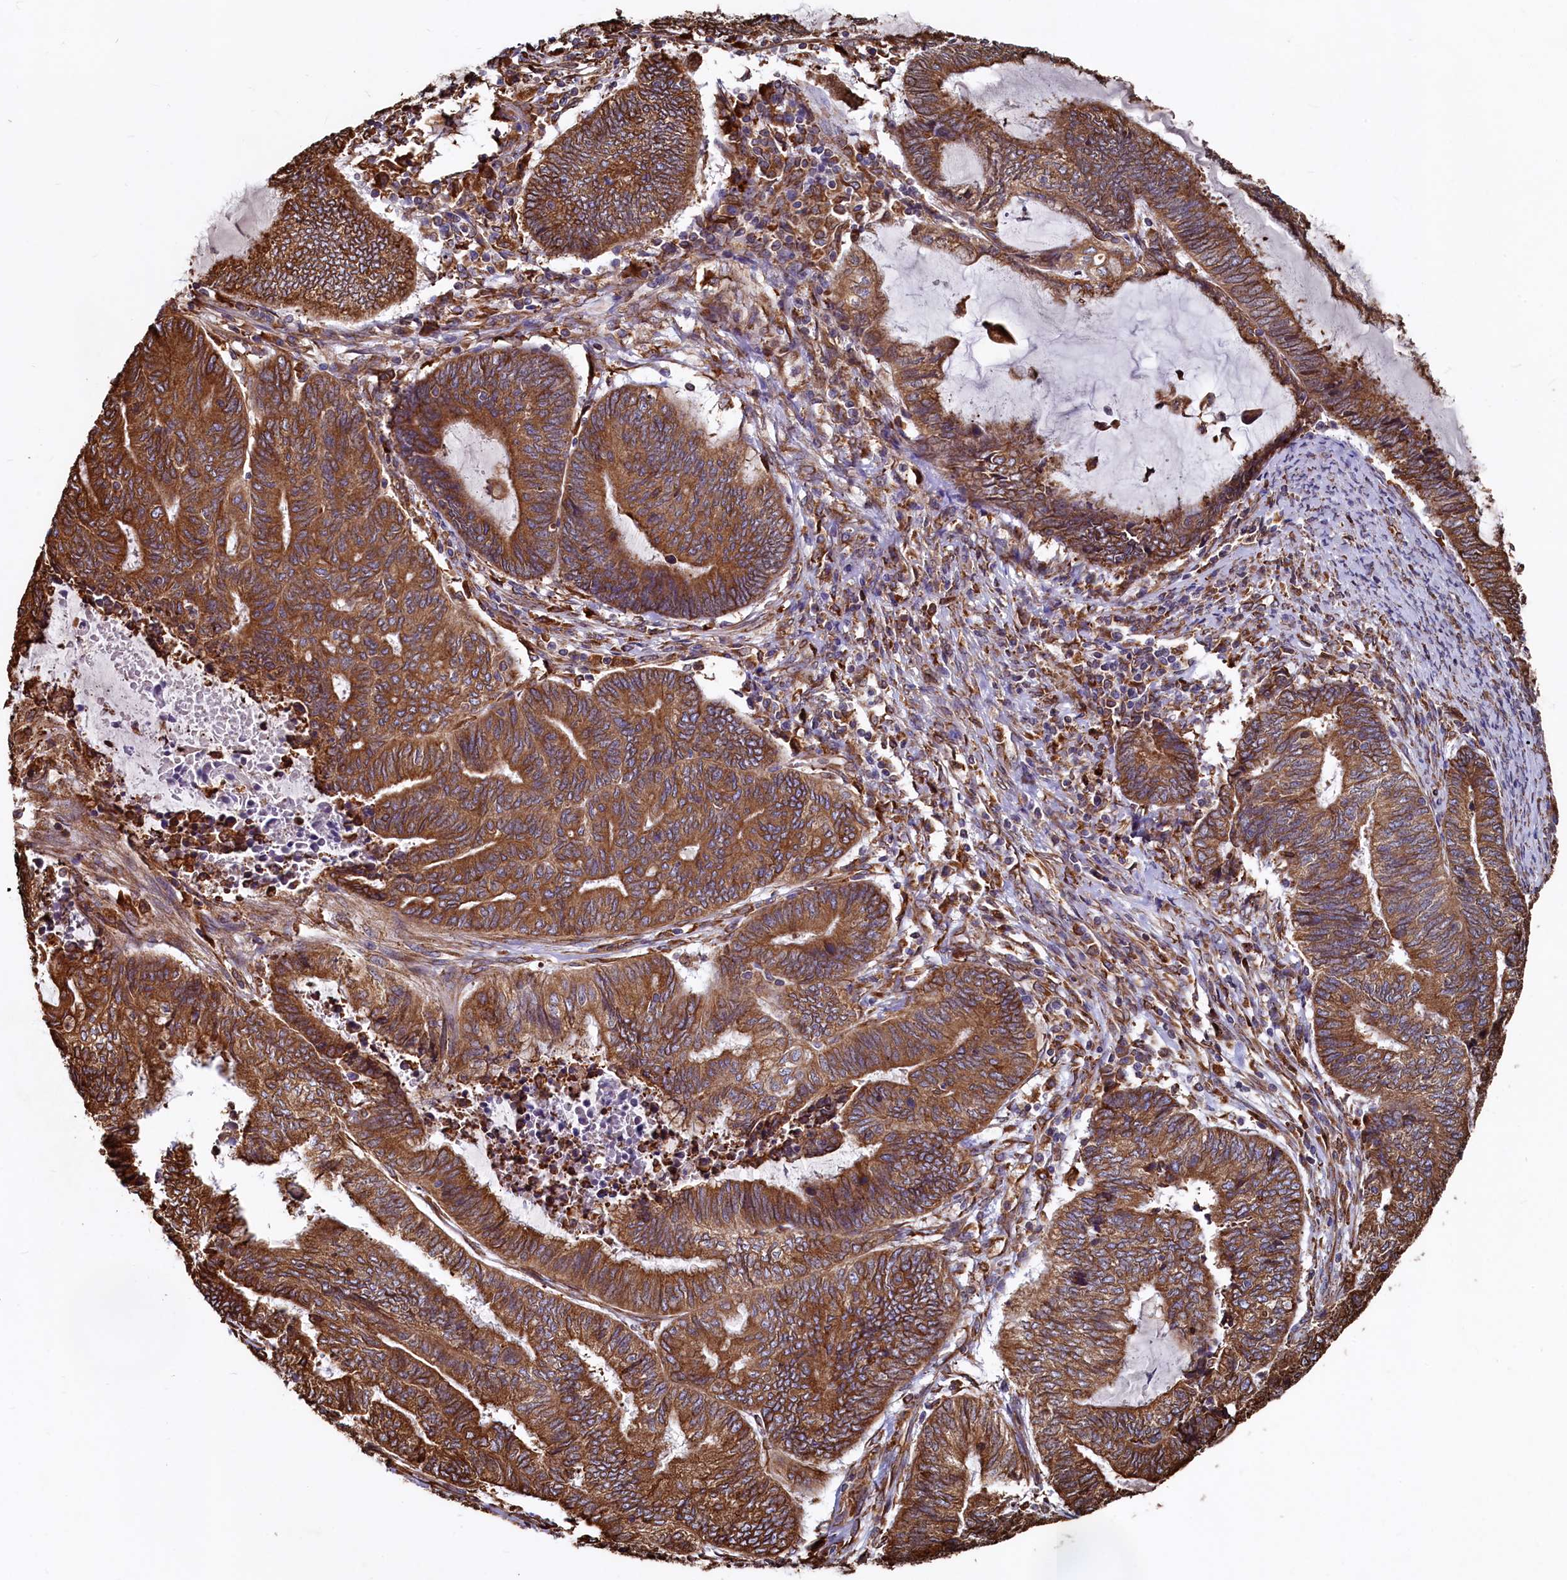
{"staining": {"intensity": "strong", "quantity": ">75%", "location": "cytoplasmic/membranous"}, "tissue": "endometrial cancer", "cell_type": "Tumor cells", "image_type": "cancer", "snomed": [{"axis": "morphology", "description": "Adenocarcinoma, NOS"}, {"axis": "topography", "description": "Uterus"}, {"axis": "topography", "description": "Endometrium"}], "caption": "Protein staining of endometrial cancer (adenocarcinoma) tissue demonstrates strong cytoplasmic/membranous expression in about >75% of tumor cells. The protein is stained brown, and the nuclei are stained in blue (DAB IHC with brightfield microscopy, high magnification).", "gene": "NEURL1B", "patient": {"sex": "female", "age": 70}}